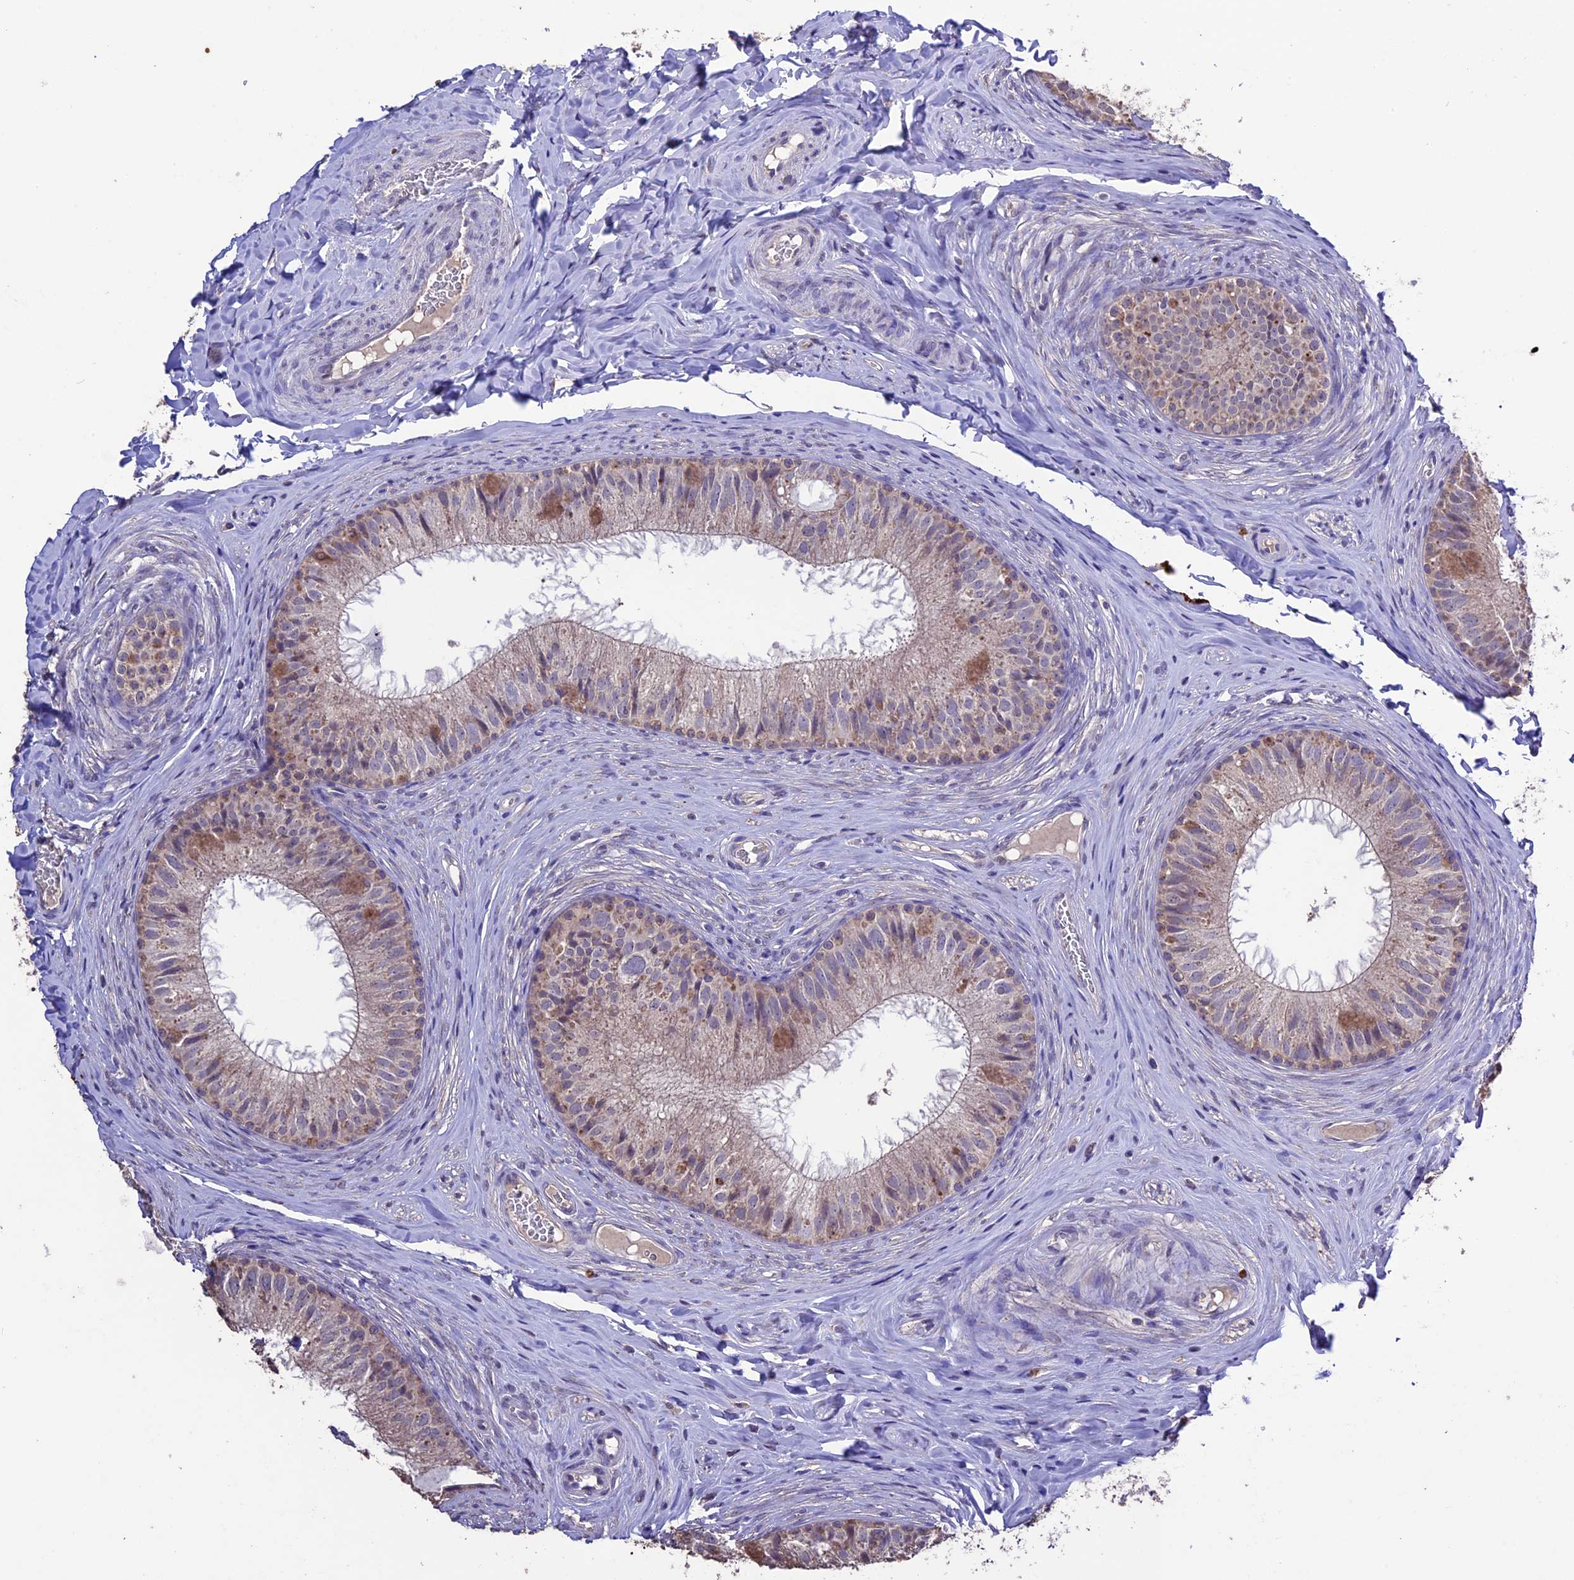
{"staining": {"intensity": "moderate", "quantity": "<25%", "location": "cytoplasmic/membranous"}, "tissue": "epididymis", "cell_type": "Glandular cells", "image_type": "normal", "snomed": [{"axis": "morphology", "description": "Normal tissue, NOS"}, {"axis": "topography", "description": "Epididymis"}], "caption": "Glandular cells show moderate cytoplasmic/membranous positivity in approximately <25% of cells in unremarkable epididymis.", "gene": "DIS3L", "patient": {"sex": "male", "age": 34}}